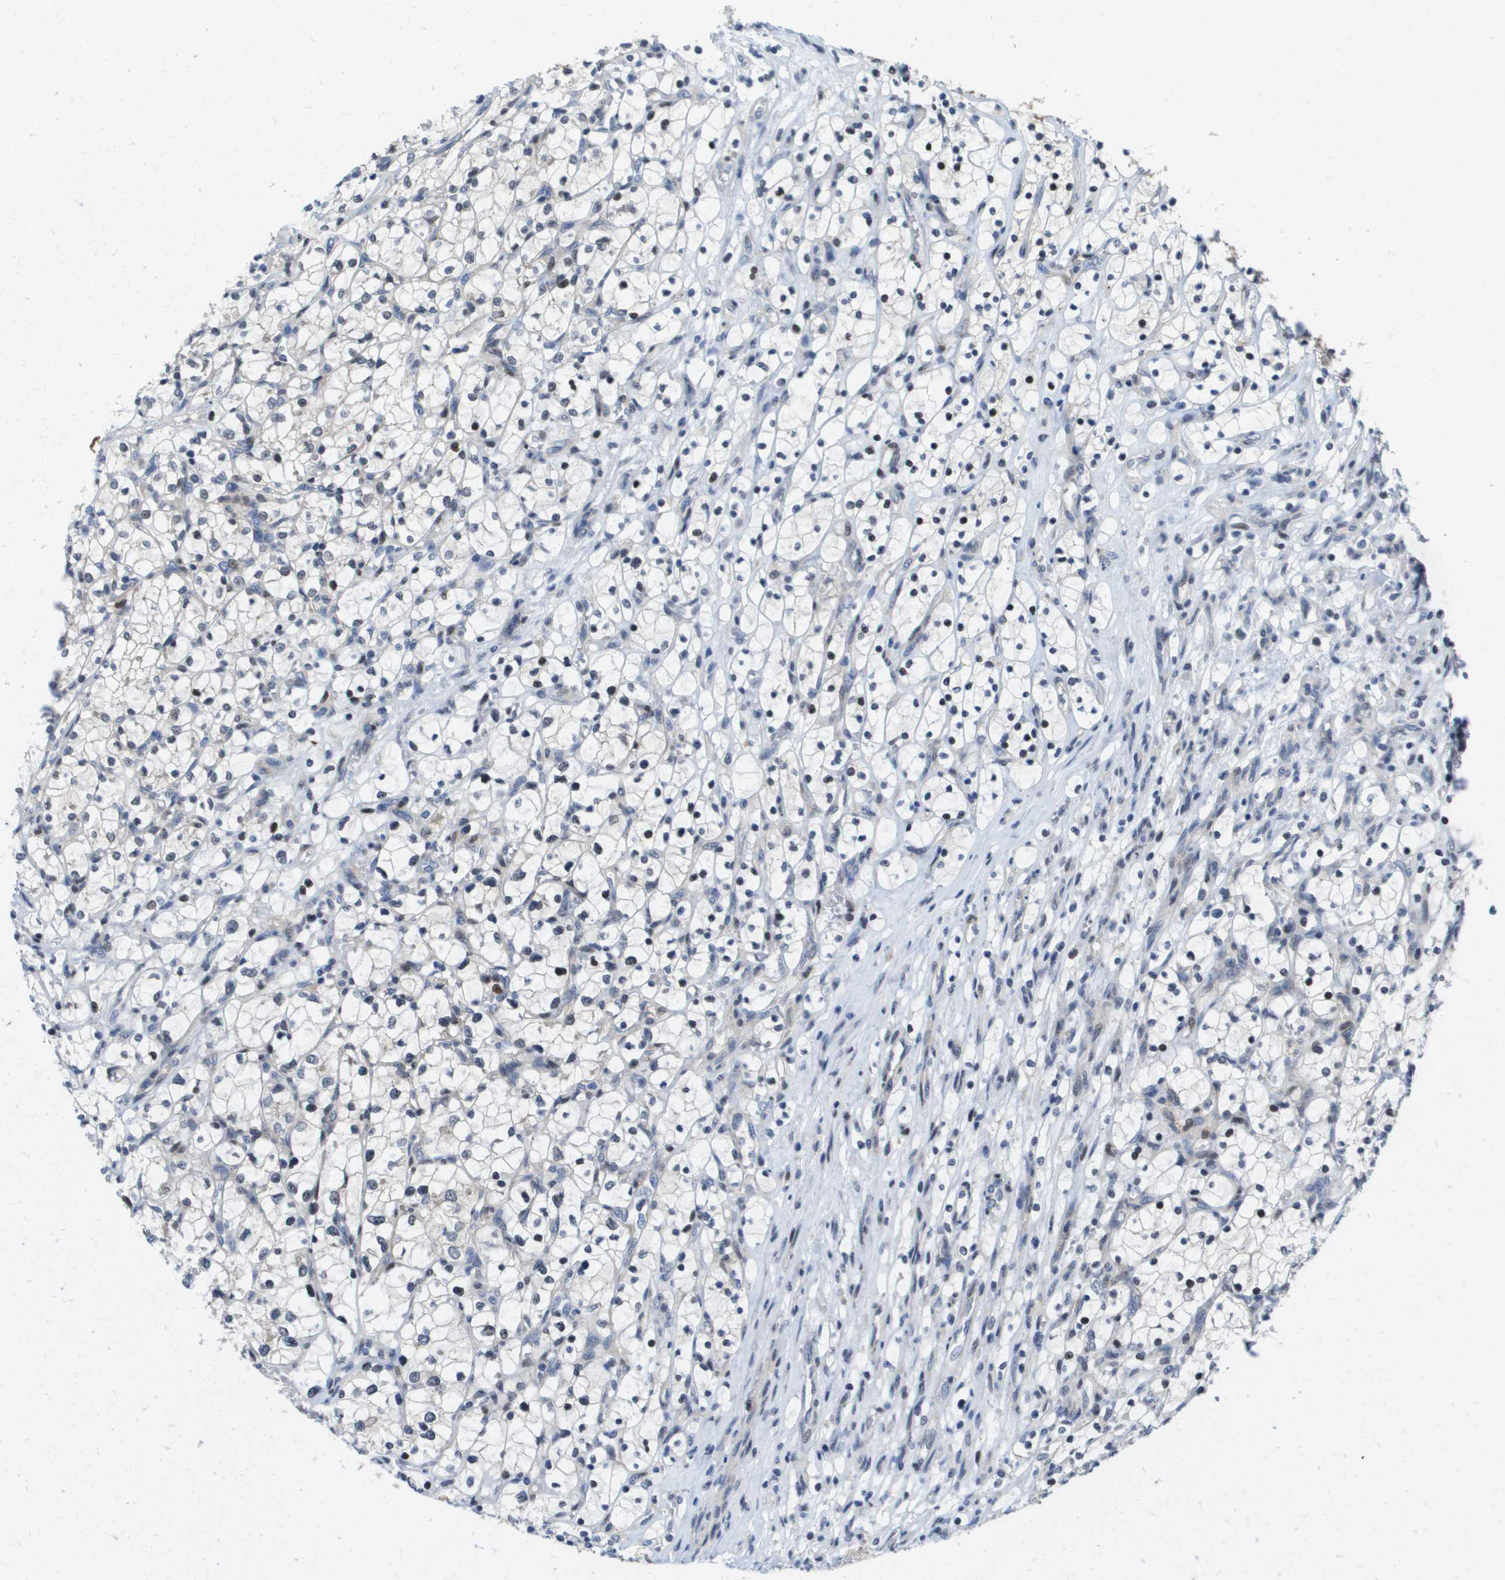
{"staining": {"intensity": "strong", "quantity": "<25%", "location": "nuclear"}, "tissue": "renal cancer", "cell_type": "Tumor cells", "image_type": "cancer", "snomed": [{"axis": "morphology", "description": "Adenocarcinoma, NOS"}, {"axis": "topography", "description": "Kidney"}], "caption": "Immunohistochemistry (IHC) (DAB (3,3'-diaminobenzidine)) staining of renal cancer (adenocarcinoma) shows strong nuclear protein positivity in approximately <25% of tumor cells. The staining is performed using DAB (3,3'-diaminobenzidine) brown chromogen to label protein expression. The nuclei are counter-stained blue using hematoxylin.", "gene": "FKBP4", "patient": {"sex": "female", "age": 69}}